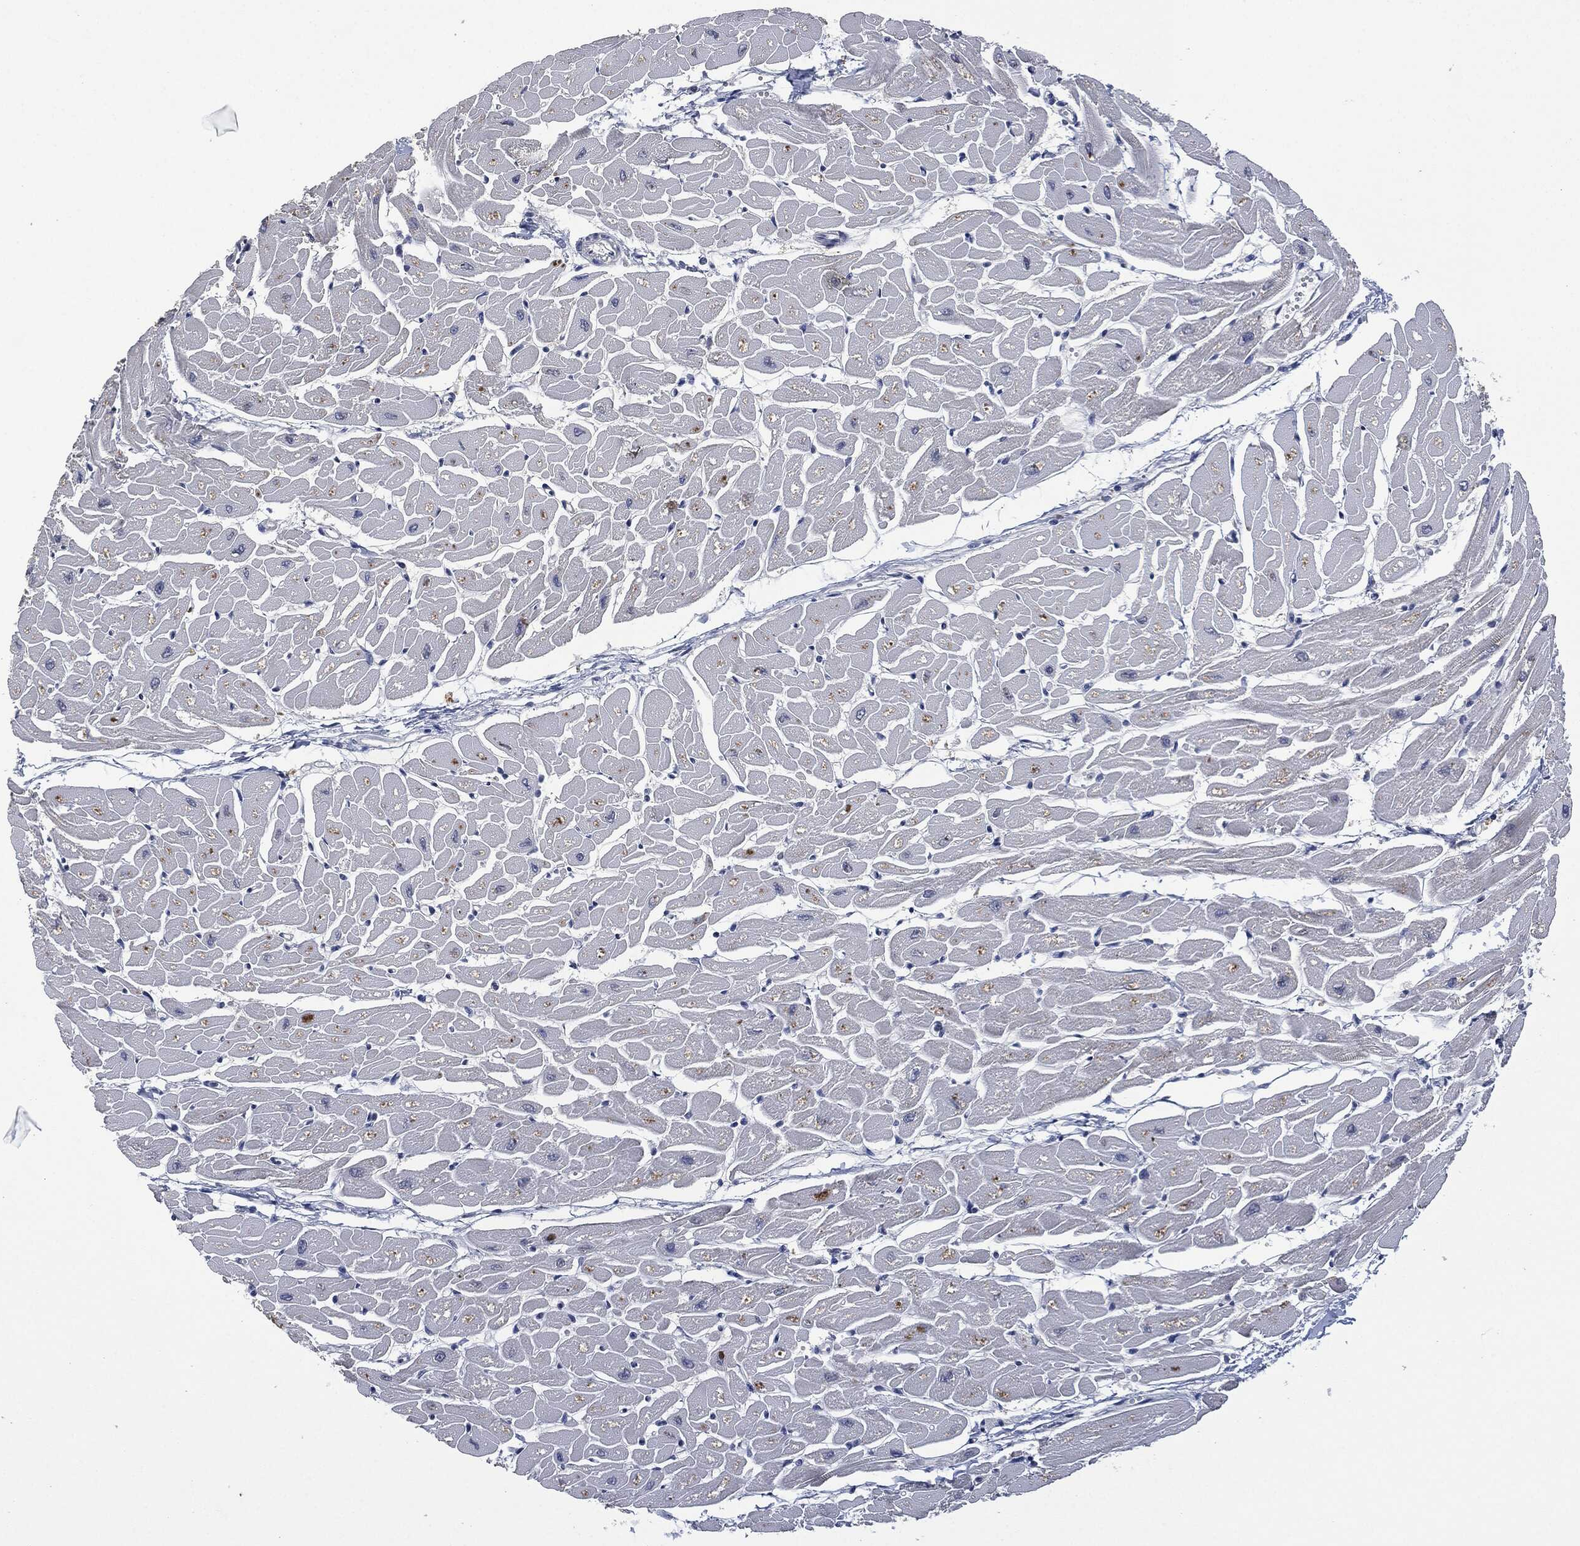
{"staining": {"intensity": "negative", "quantity": "none", "location": "none"}, "tissue": "heart muscle", "cell_type": "Cardiomyocytes", "image_type": "normal", "snomed": [{"axis": "morphology", "description": "Normal tissue, NOS"}, {"axis": "topography", "description": "Heart"}], "caption": "The micrograph exhibits no significant staining in cardiomyocytes of heart muscle. The staining was performed using DAB (3,3'-diaminobenzidine) to visualize the protein expression in brown, while the nuclei were stained in blue with hematoxylin (Magnification: 20x).", "gene": "IL1RN", "patient": {"sex": "male", "age": 57}}